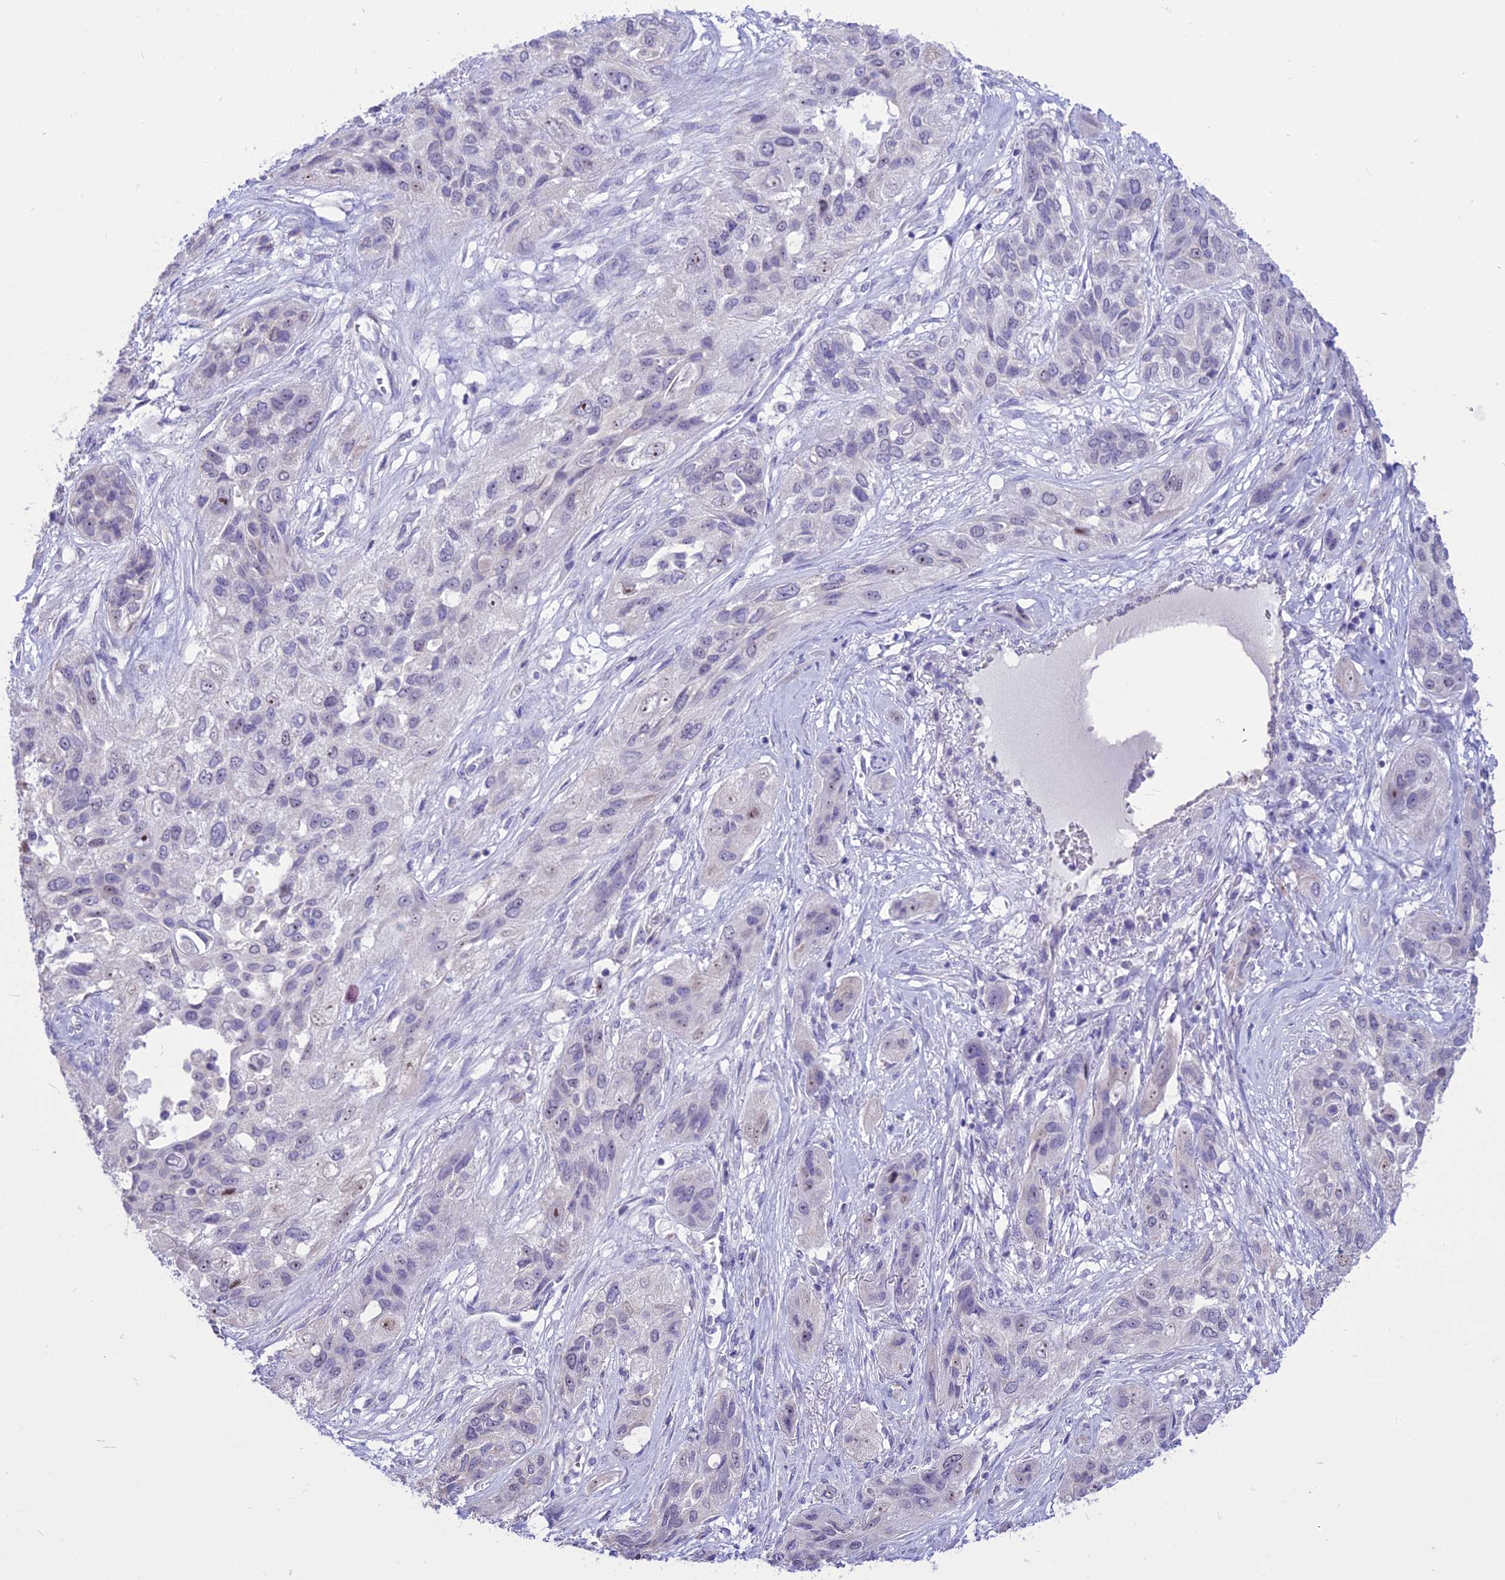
{"staining": {"intensity": "weak", "quantity": "<25%", "location": "nuclear"}, "tissue": "lung cancer", "cell_type": "Tumor cells", "image_type": "cancer", "snomed": [{"axis": "morphology", "description": "Squamous cell carcinoma, NOS"}, {"axis": "topography", "description": "Lung"}], "caption": "Tumor cells show no significant protein staining in squamous cell carcinoma (lung).", "gene": "CMSS1", "patient": {"sex": "female", "age": 70}}